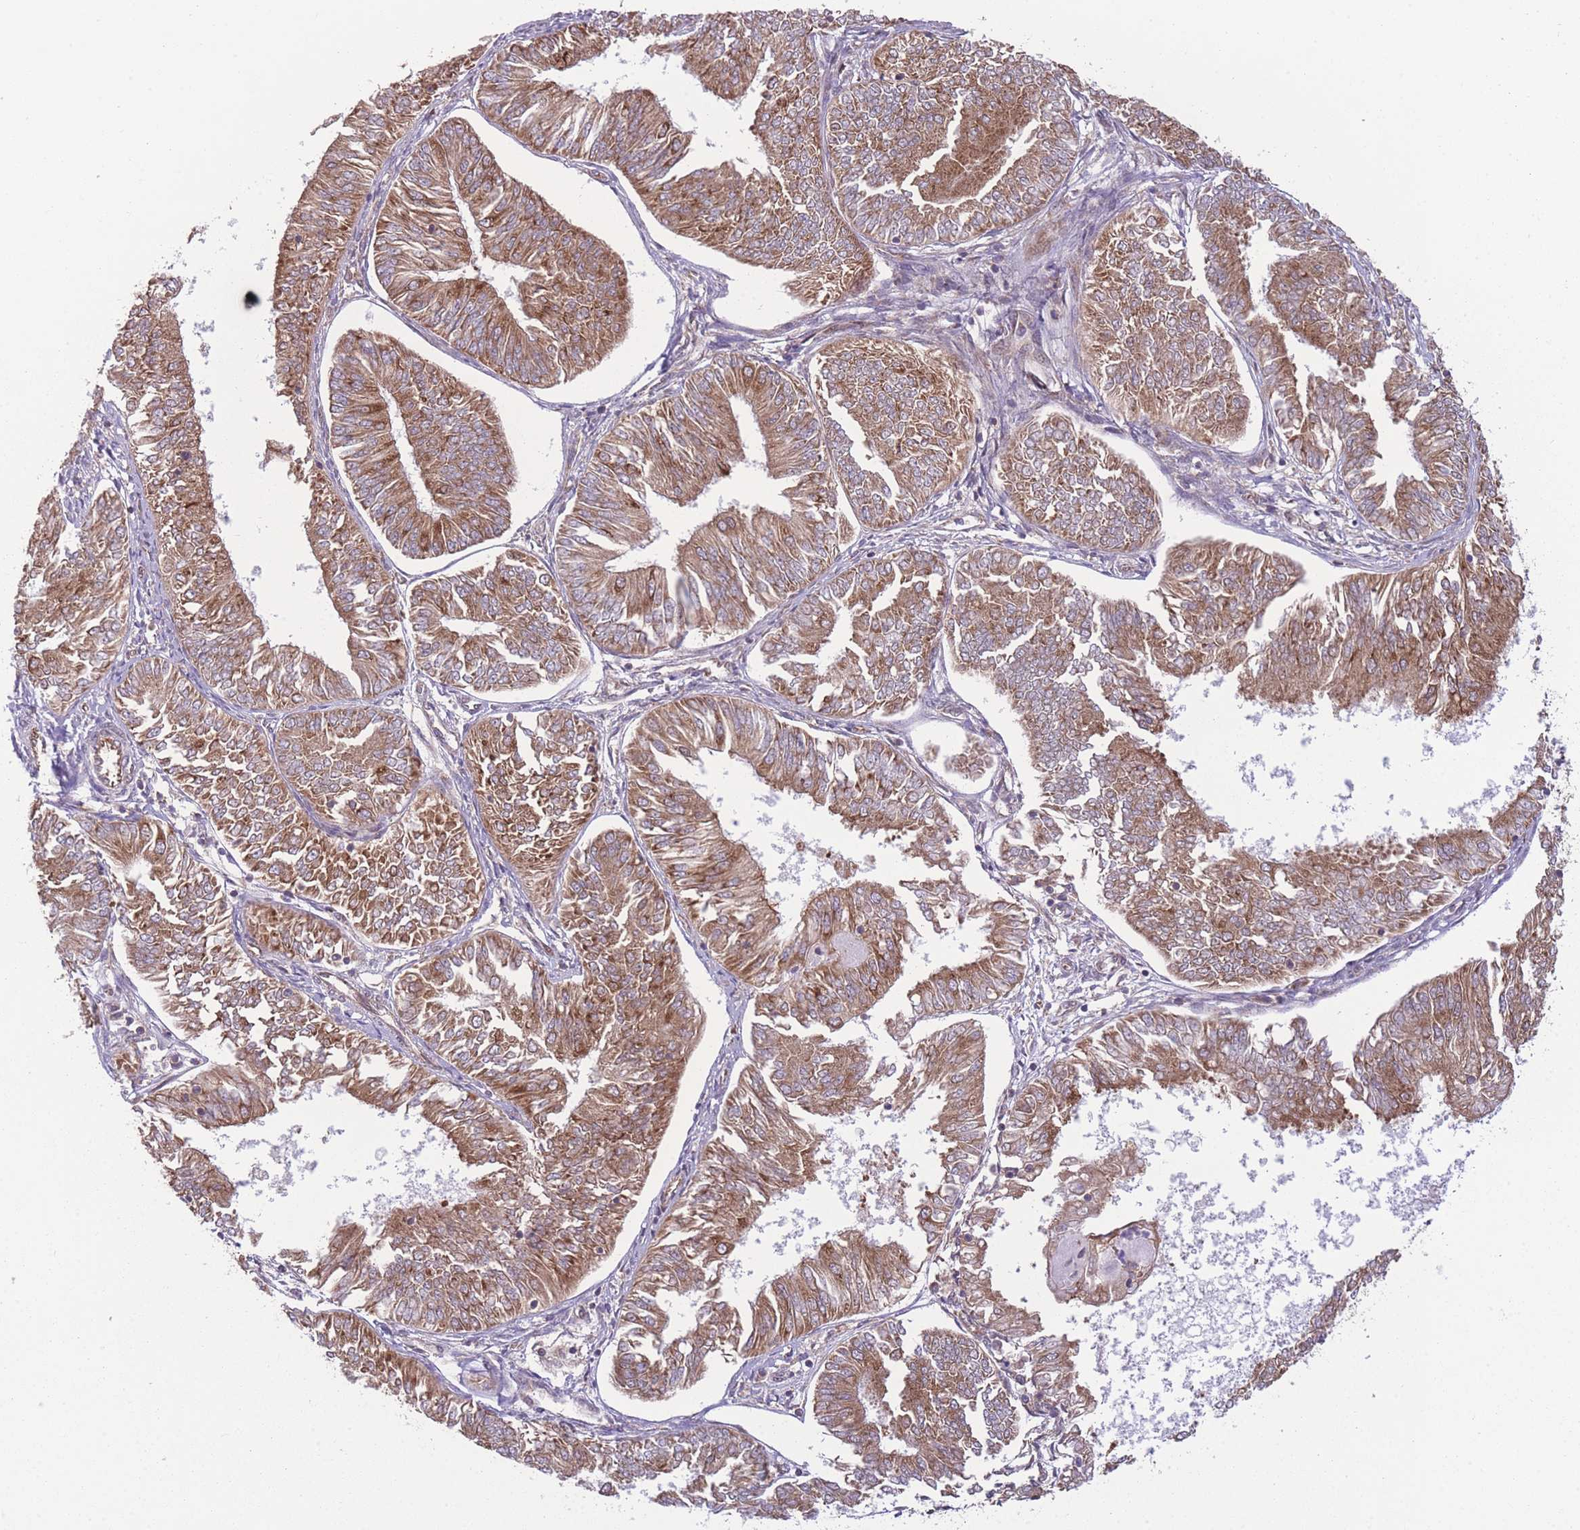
{"staining": {"intensity": "moderate", "quantity": ">75%", "location": "cytoplasmic/membranous"}, "tissue": "endometrial cancer", "cell_type": "Tumor cells", "image_type": "cancer", "snomed": [{"axis": "morphology", "description": "Adenocarcinoma, NOS"}, {"axis": "topography", "description": "Endometrium"}], "caption": "IHC (DAB (3,3'-diaminobenzidine)) staining of endometrial adenocarcinoma exhibits moderate cytoplasmic/membranous protein positivity in about >75% of tumor cells.", "gene": "CCT6B", "patient": {"sex": "female", "age": 58}}